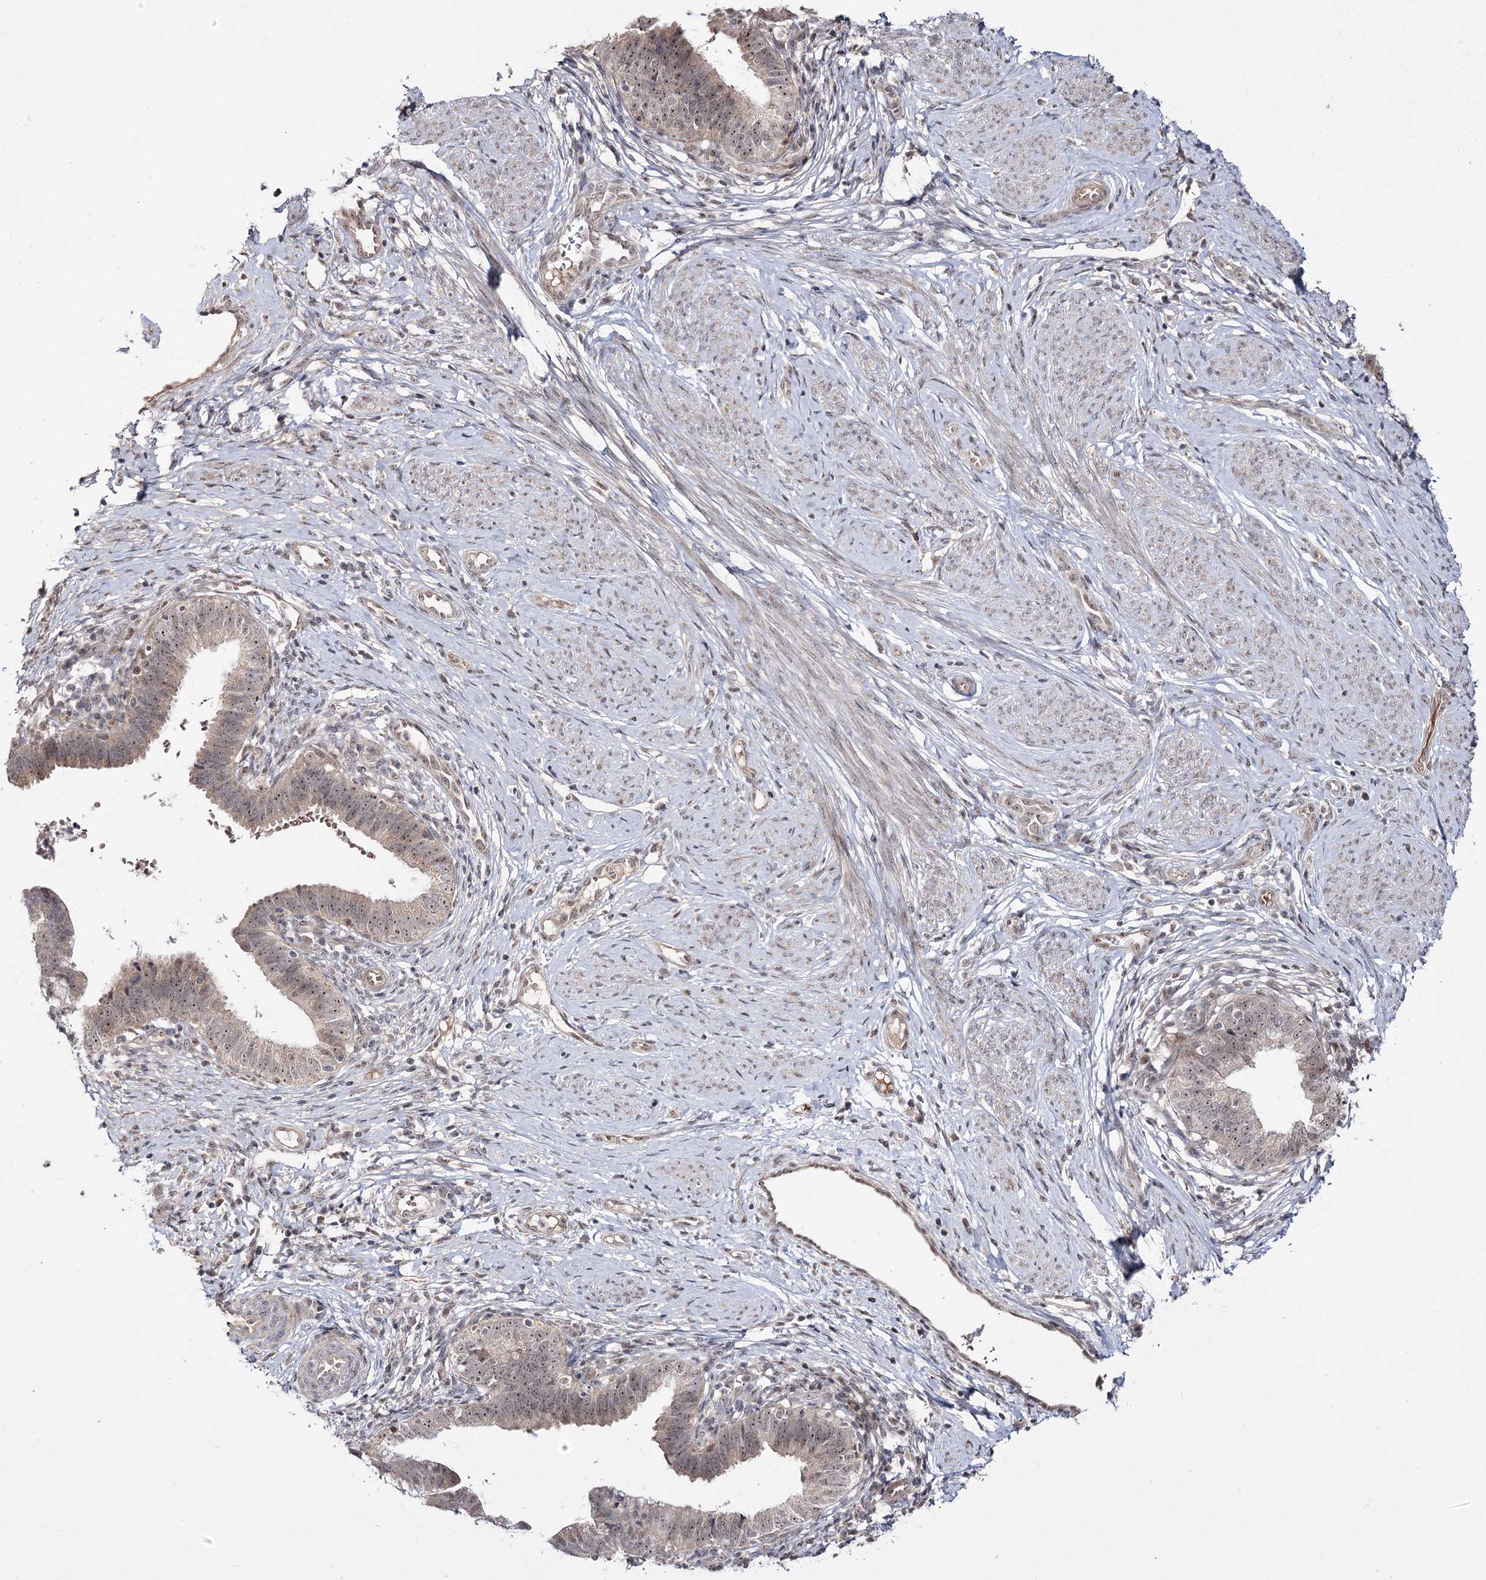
{"staining": {"intensity": "weak", "quantity": "<25%", "location": "cytoplasmic/membranous,nuclear"}, "tissue": "cervical cancer", "cell_type": "Tumor cells", "image_type": "cancer", "snomed": [{"axis": "morphology", "description": "Adenocarcinoma, NOS"}, {"axis": "topography", "description": "Cervix"}], "caption": "A histopathology image of human cervical adenocarcinoma is negative for staining in tumor cells.", "gene": "RRP9", "patient": {"sex": "female", "age": 36}}